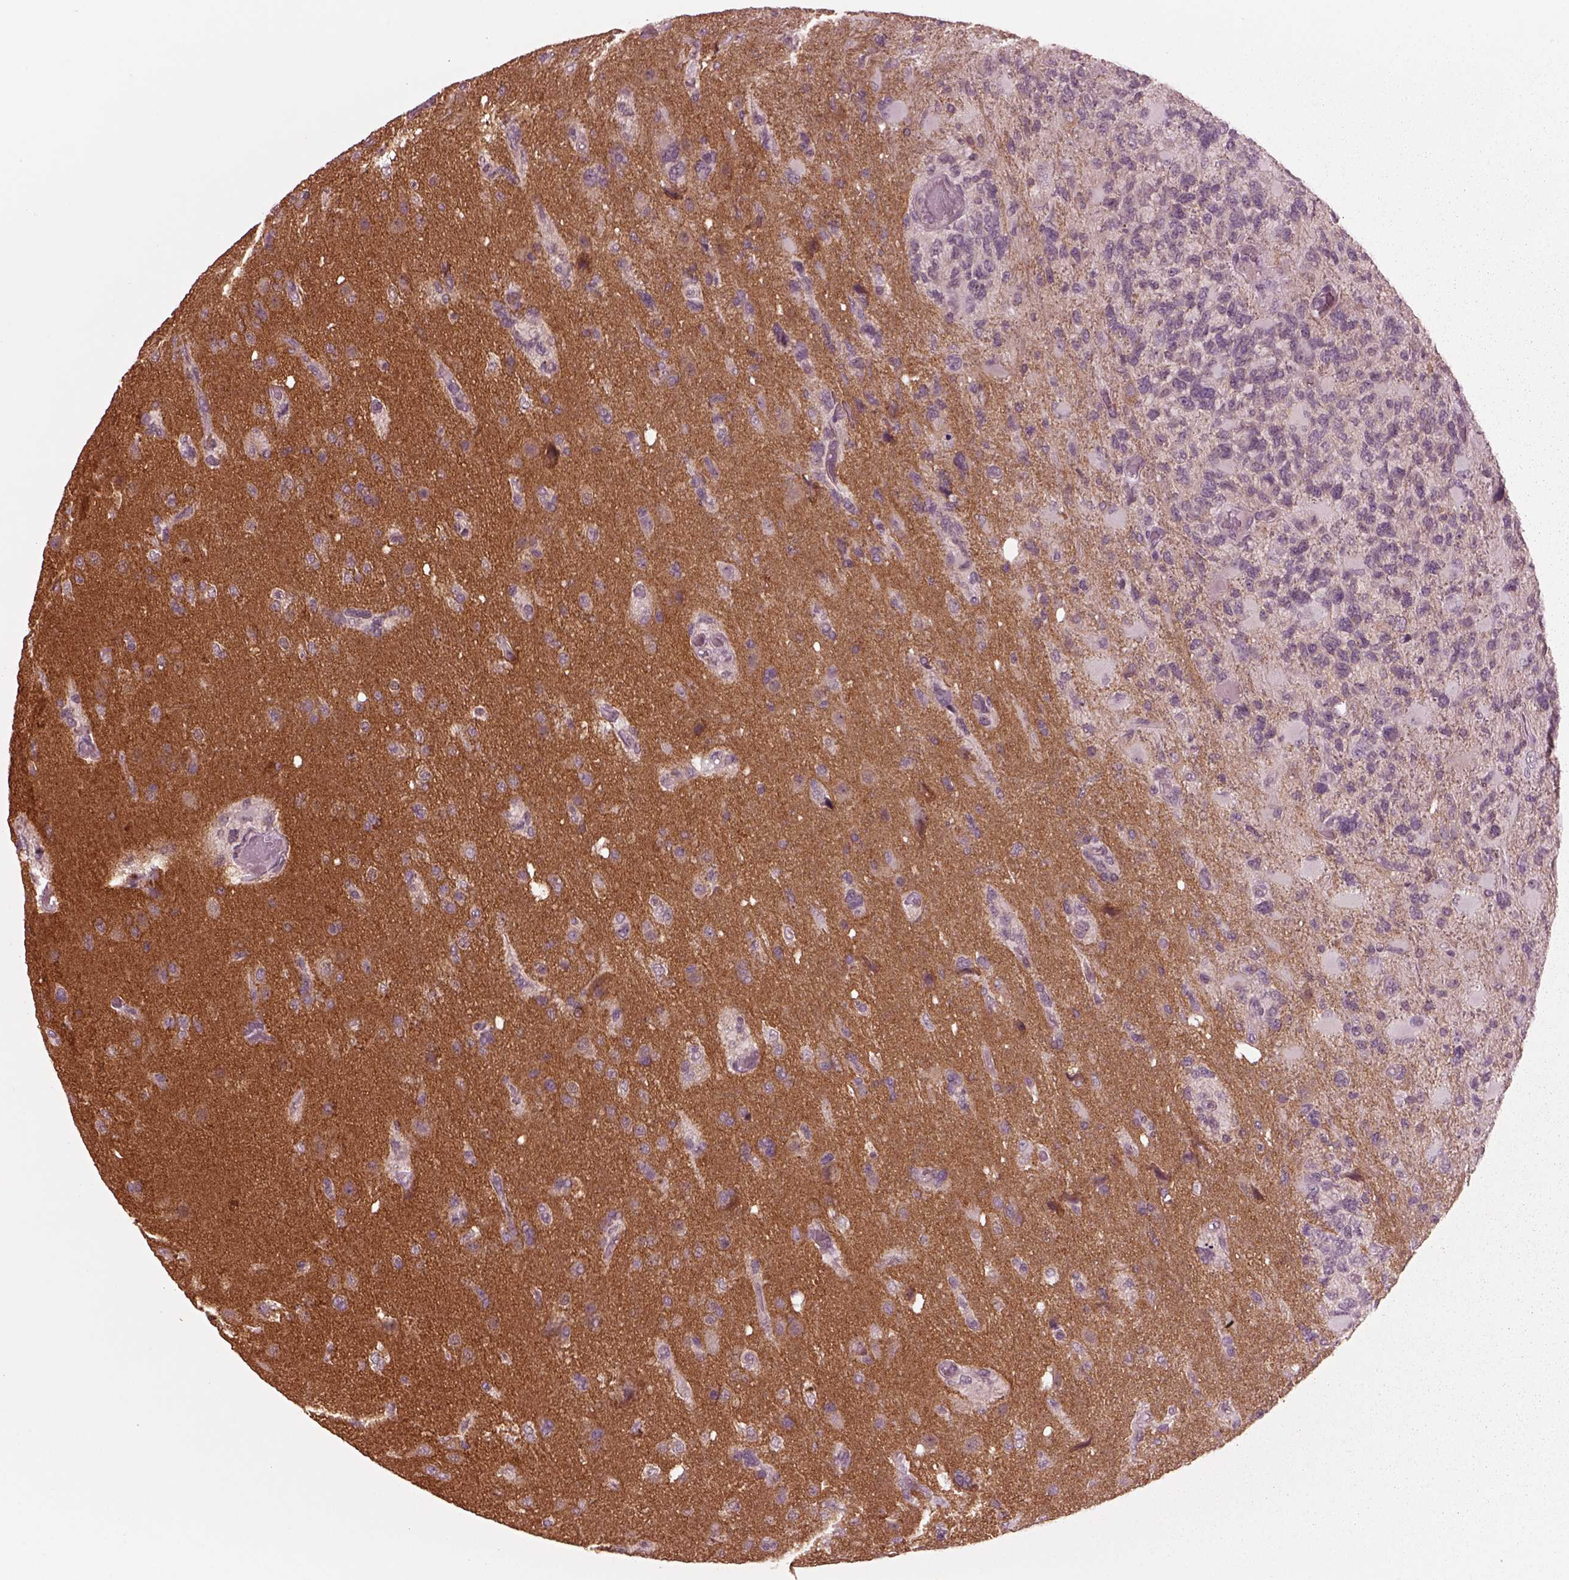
{"staining": {"intensity": "negative", "quantity": "none", "location": "none"}, "tissue": "glioma", "cell_type": "Tumor cells", "image_type": "cancer", "snomed": [{"axis": "morphology", "description": "Glioma, malignant, High grade"}, {"axis": "topography", "description": "Brain"}], "caption": "A micrograph of human glioma is negative for staining in tumor cells. (DAB immunohistochemistry (IHC) visualized using brightfield microscopy, high magnification).", "gene": "RGS7", "patient": {"sex": "female", "age": 71}}